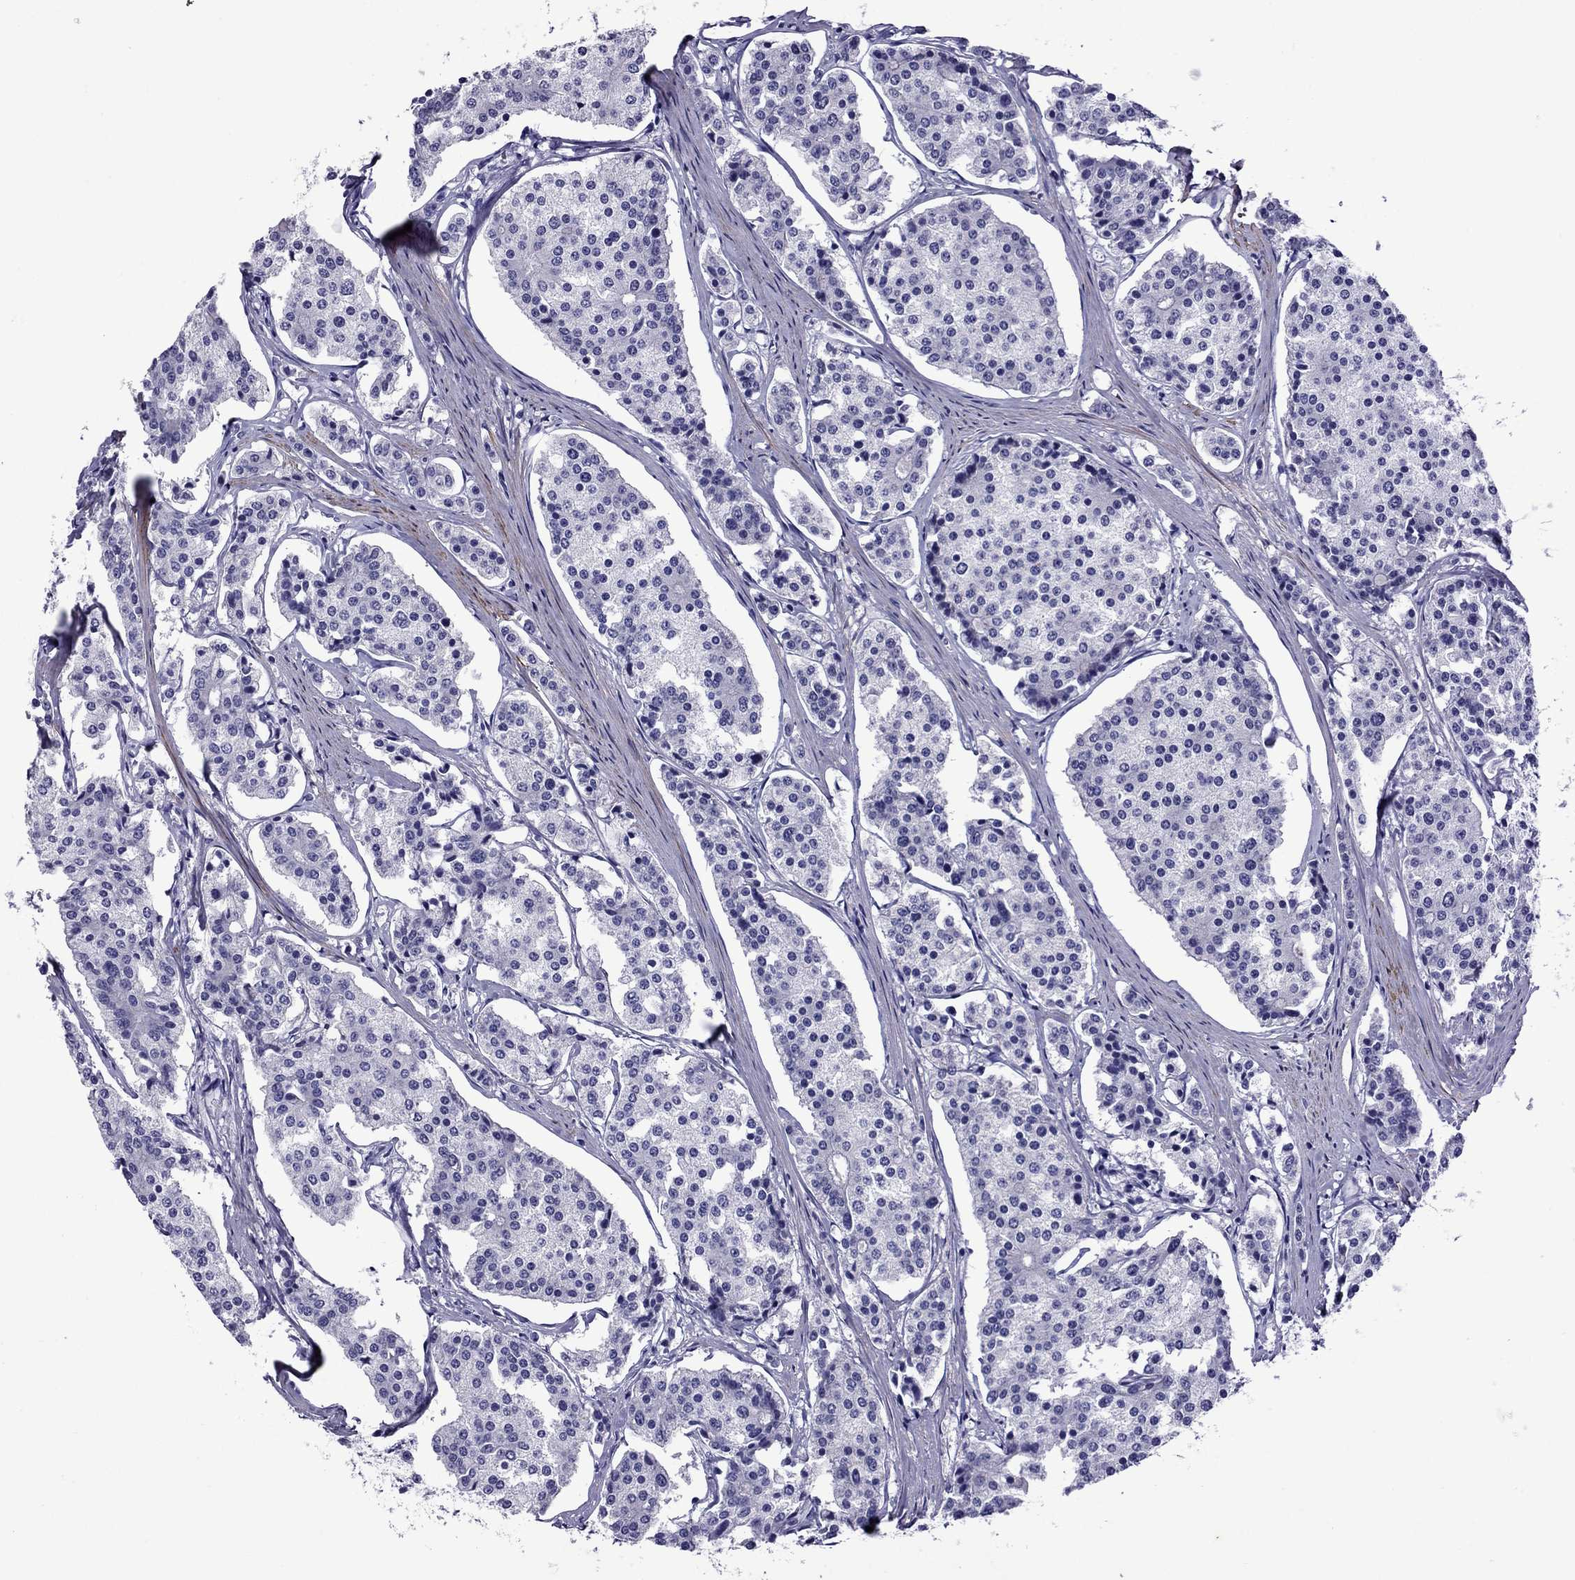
{"staining": {"intensity": "negative", "quantity": "none", "location": "none"}, "tissue": "carcinoid", "cell_type": "Tumor cells", "image_type": "cancer", "snomed": [{"axis": "morphology", "description": "Carcinoid, malignant, NOS"}, {"axis": "topography", "description": "Small intestine"}], "caption": "IHC image of carcinoid stained for a protein (brown), which displays no expression in tumor cells.", "gene": "CHRNA5", "patient": {"sex": "female", "age": 65}}